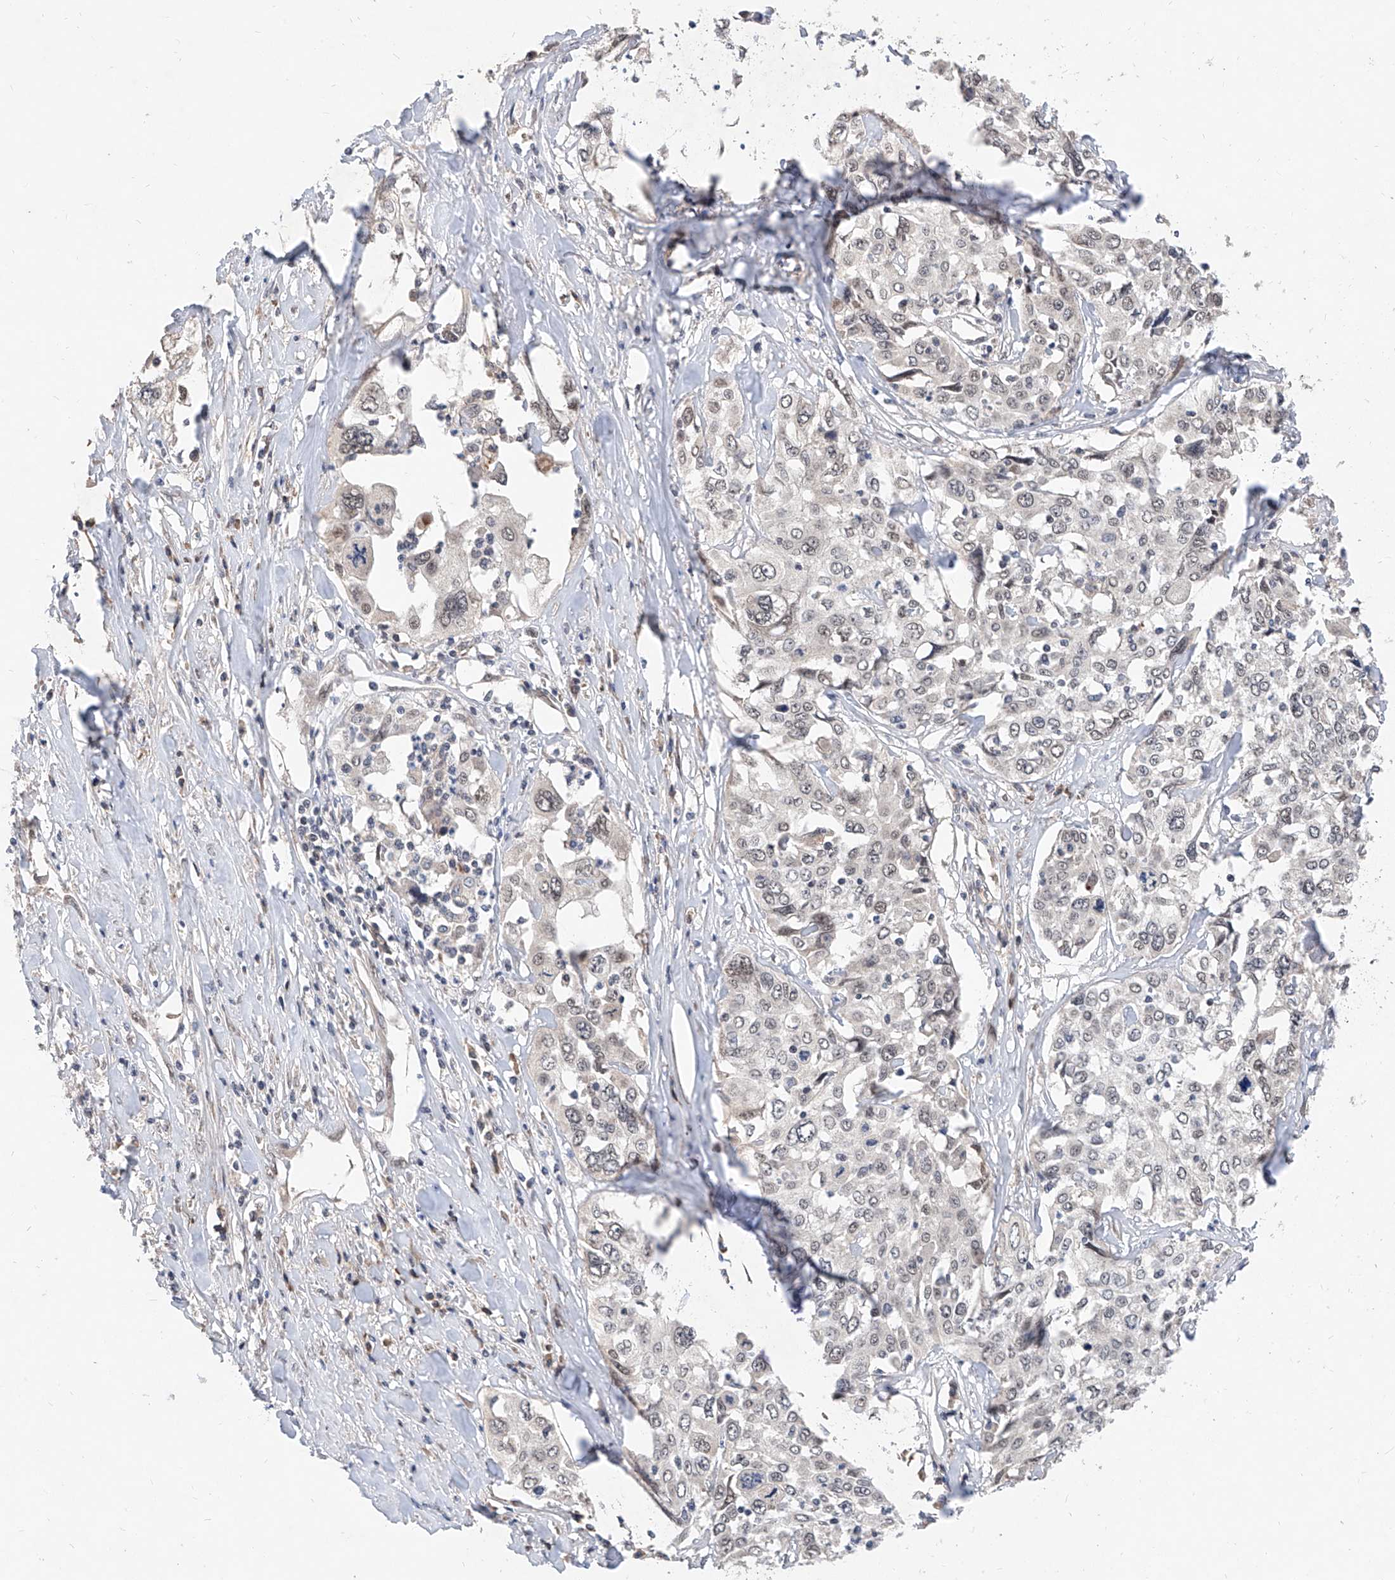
{"staining": {"intensity": "weak", "quantity": "<25%", "location": "nuclear"}, "tissue": "cervical cancer", "cell_type": "Tumor cells", "image_type": "cancer", "snomed": [{"axis": "morphology", "description": "Squamous cell carcinoma, NOS"}, {"axis": "topography", "description": "Cervix"}], "caption": "This image is of cervical squamous cell carcinoma stained with immunohistochemistry to label a protein in brown with the nuclei are counter-stained blue. There is no expression in tumor cells.", "gene": "CARMIL3", "patient": {"sex": "female", "age": 31}}